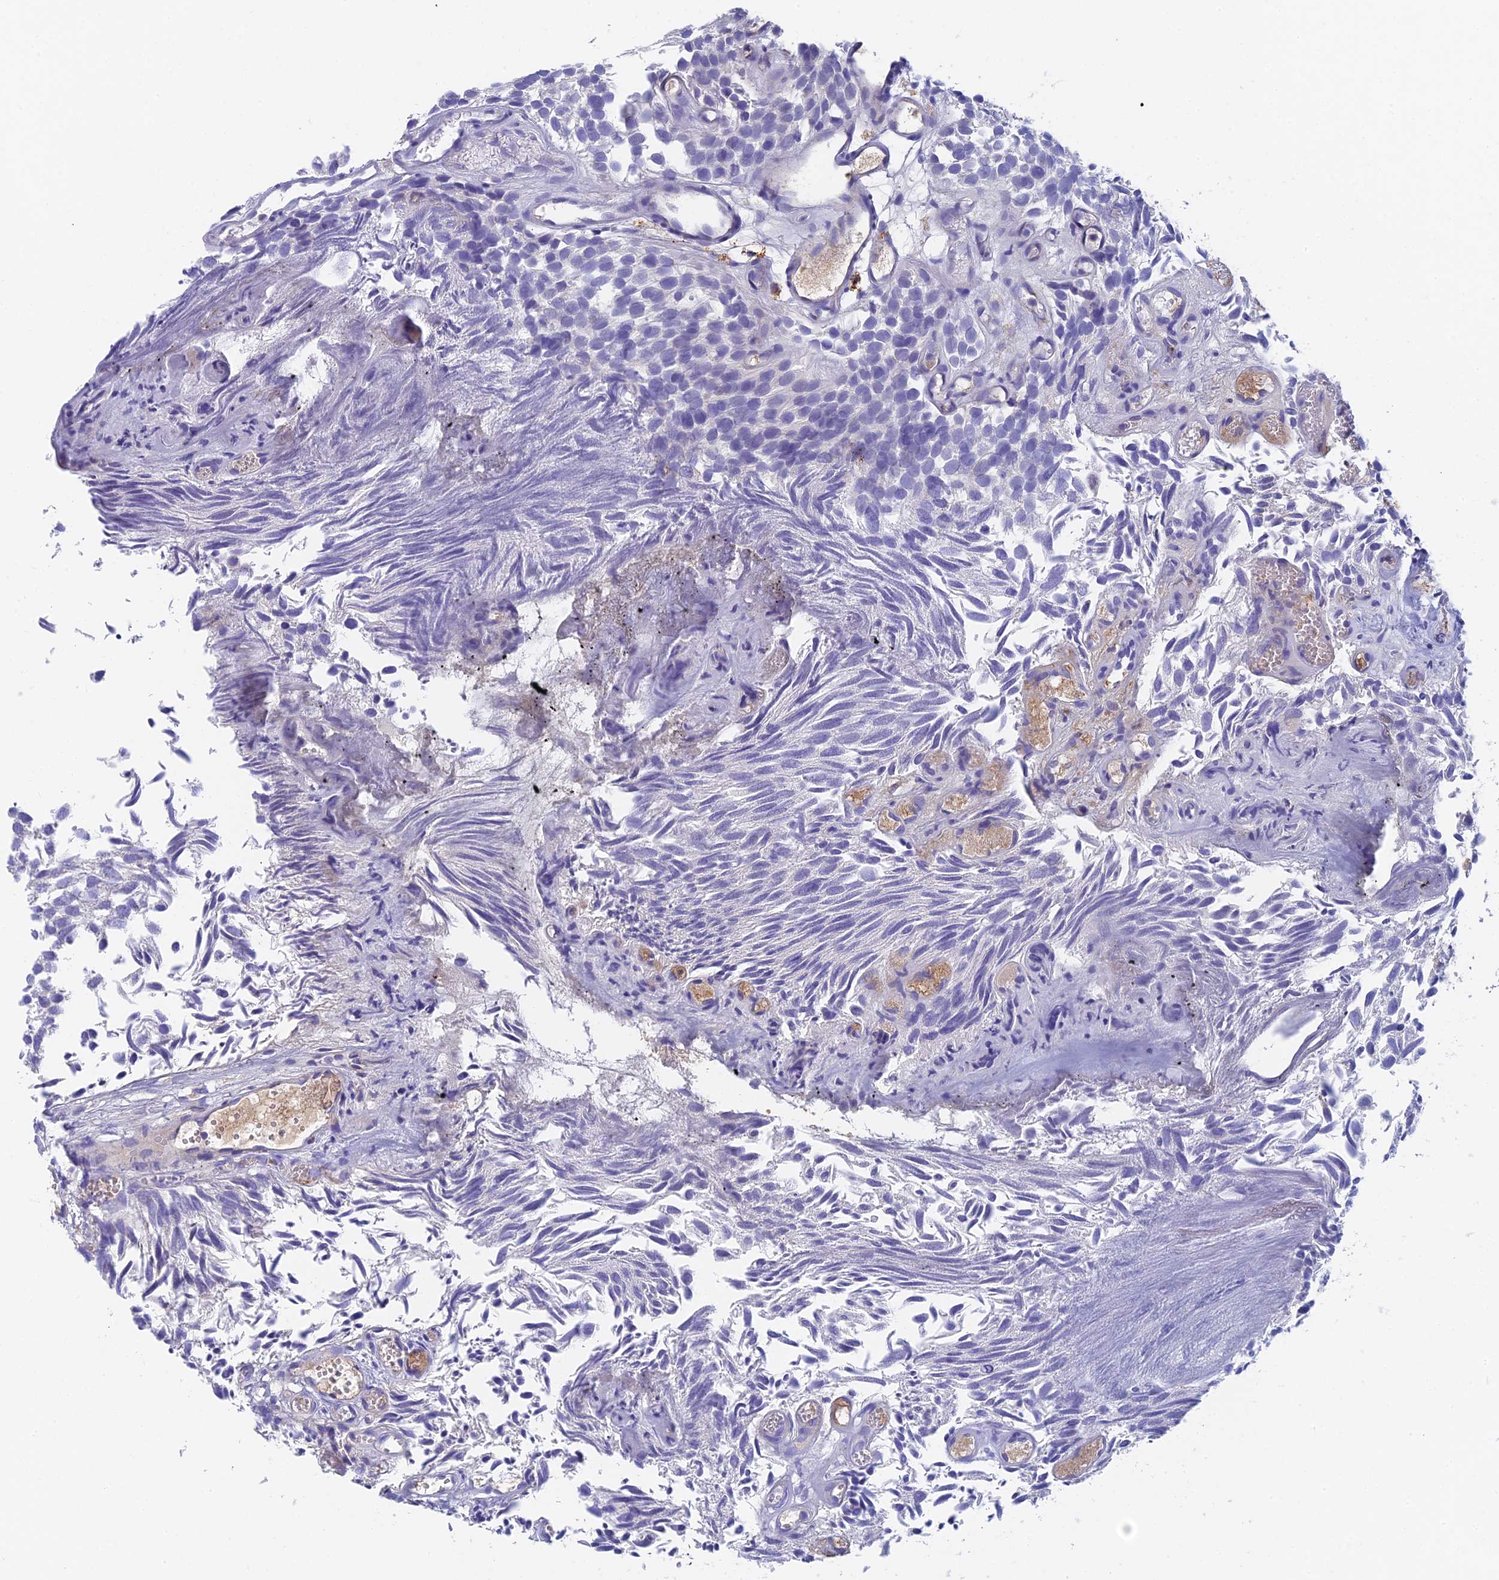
{"staining": {"intensity": "negative", "quantity": "none", "location": "none"}, "tissue": "urothelial cancer", "cell_type": "Tumor cells", "image_type": "cancer", "snomed": [{"axis": "morphology", "description": "Urothelial carcinoma, Low grade"}, {"axis": "topography", "description": "Urinary bladder"}], "caption": "DAB immunohistochemical staining of human urothelial cancer displays no significant positivity in tumor cells.", "gene": "ADAMTS13", "patient": {"sex": "male", "age": 89}}